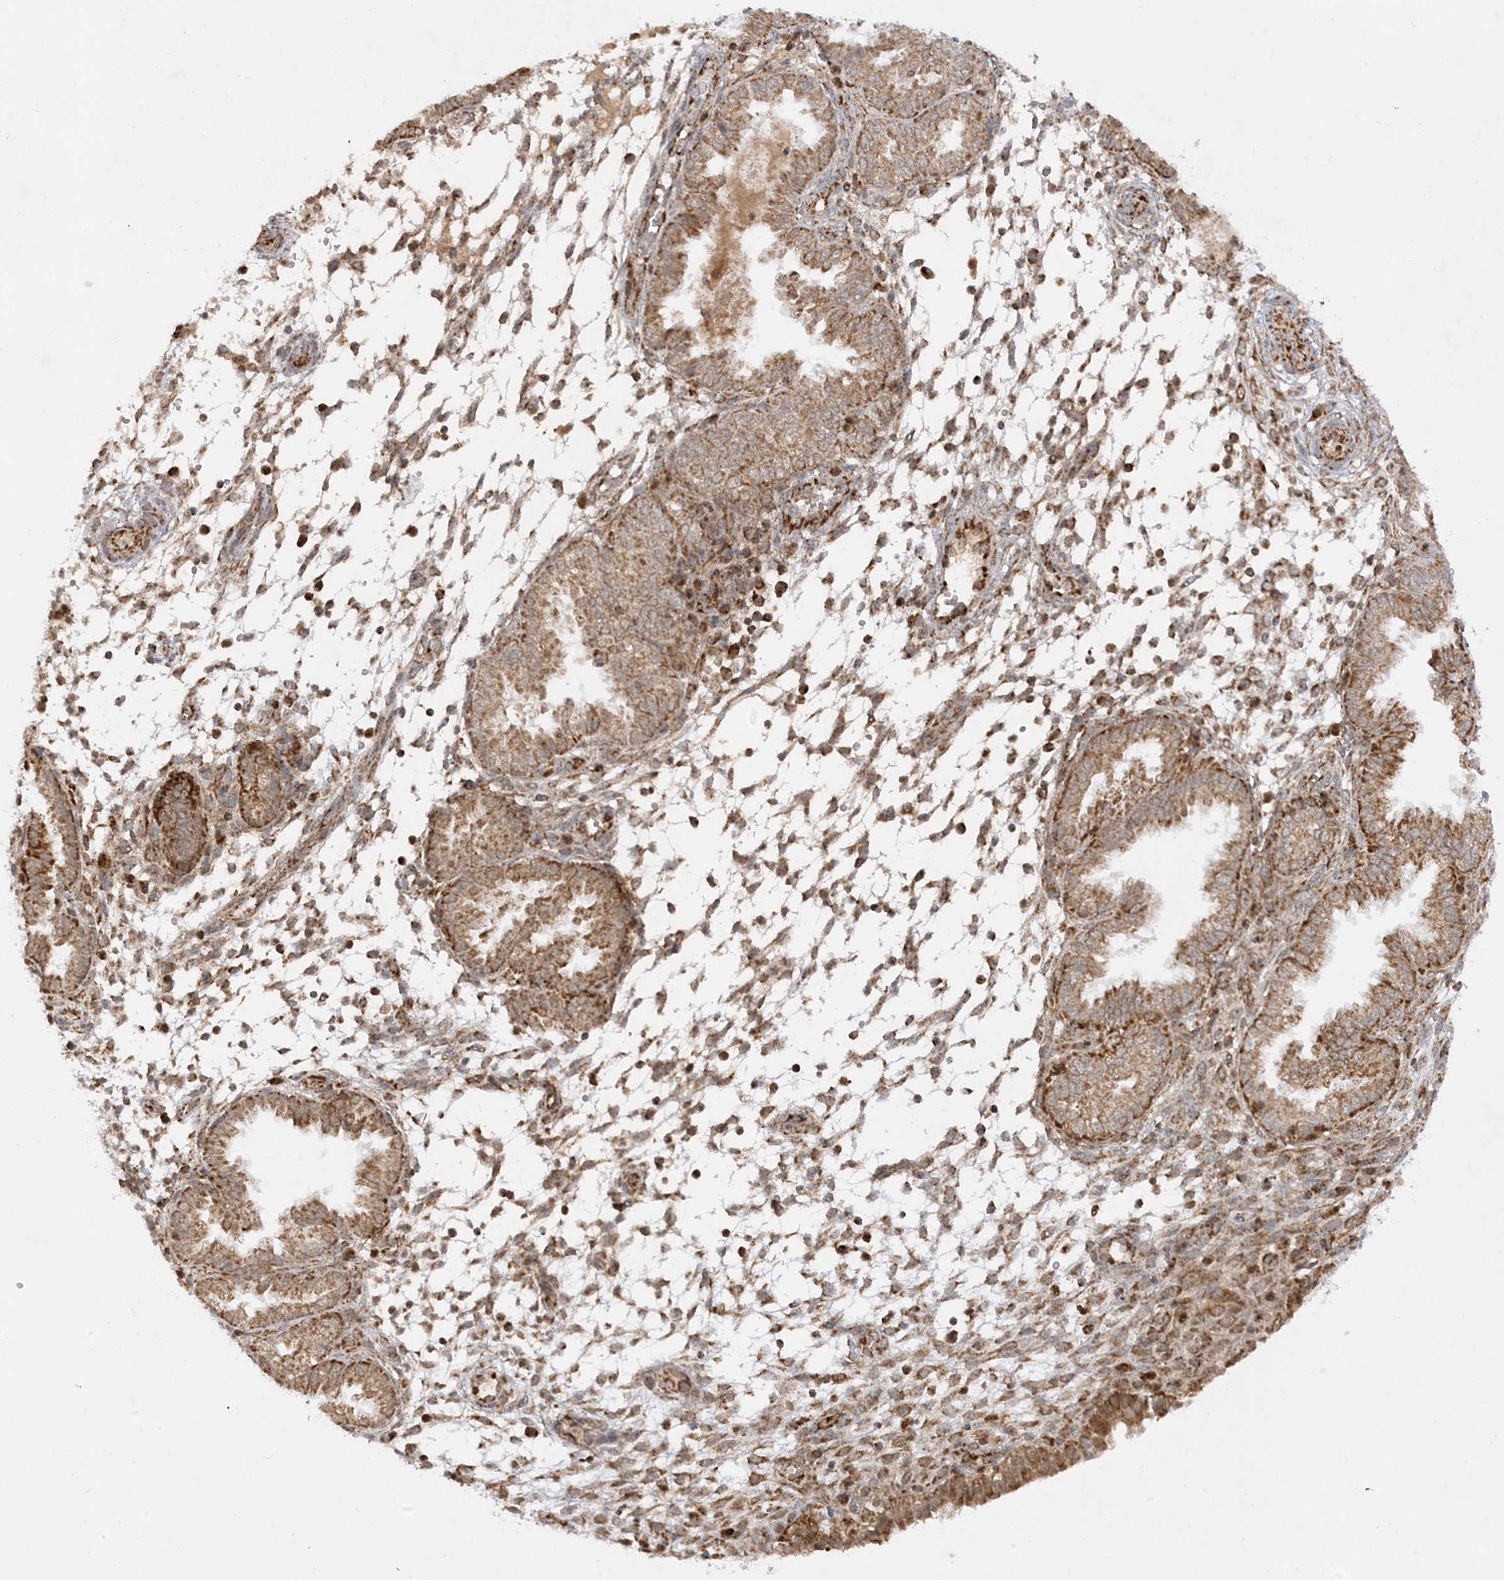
{"staining": {"intensity": "moderate", "quantity": "25%-75%", "location": "cytoplasmic/membranous"}, "tissue": "endometrium", "cell_type": "Cells in endometrial stroma", "image_type": "normal", "snomed": [{"axis": "morphology", "description": "Normal tissue, NOS"}, {"axis": "topography", "description": "Endometrium"}], "caption": "Endometrium stained with a brown dye demonstrates moderate cytoplasmic/membranous positive positivity in about 25%-75% of cells in endometrial stroma.", "gene": "NDUFAF3", "patient": {"sex": "female", "age": 33}}